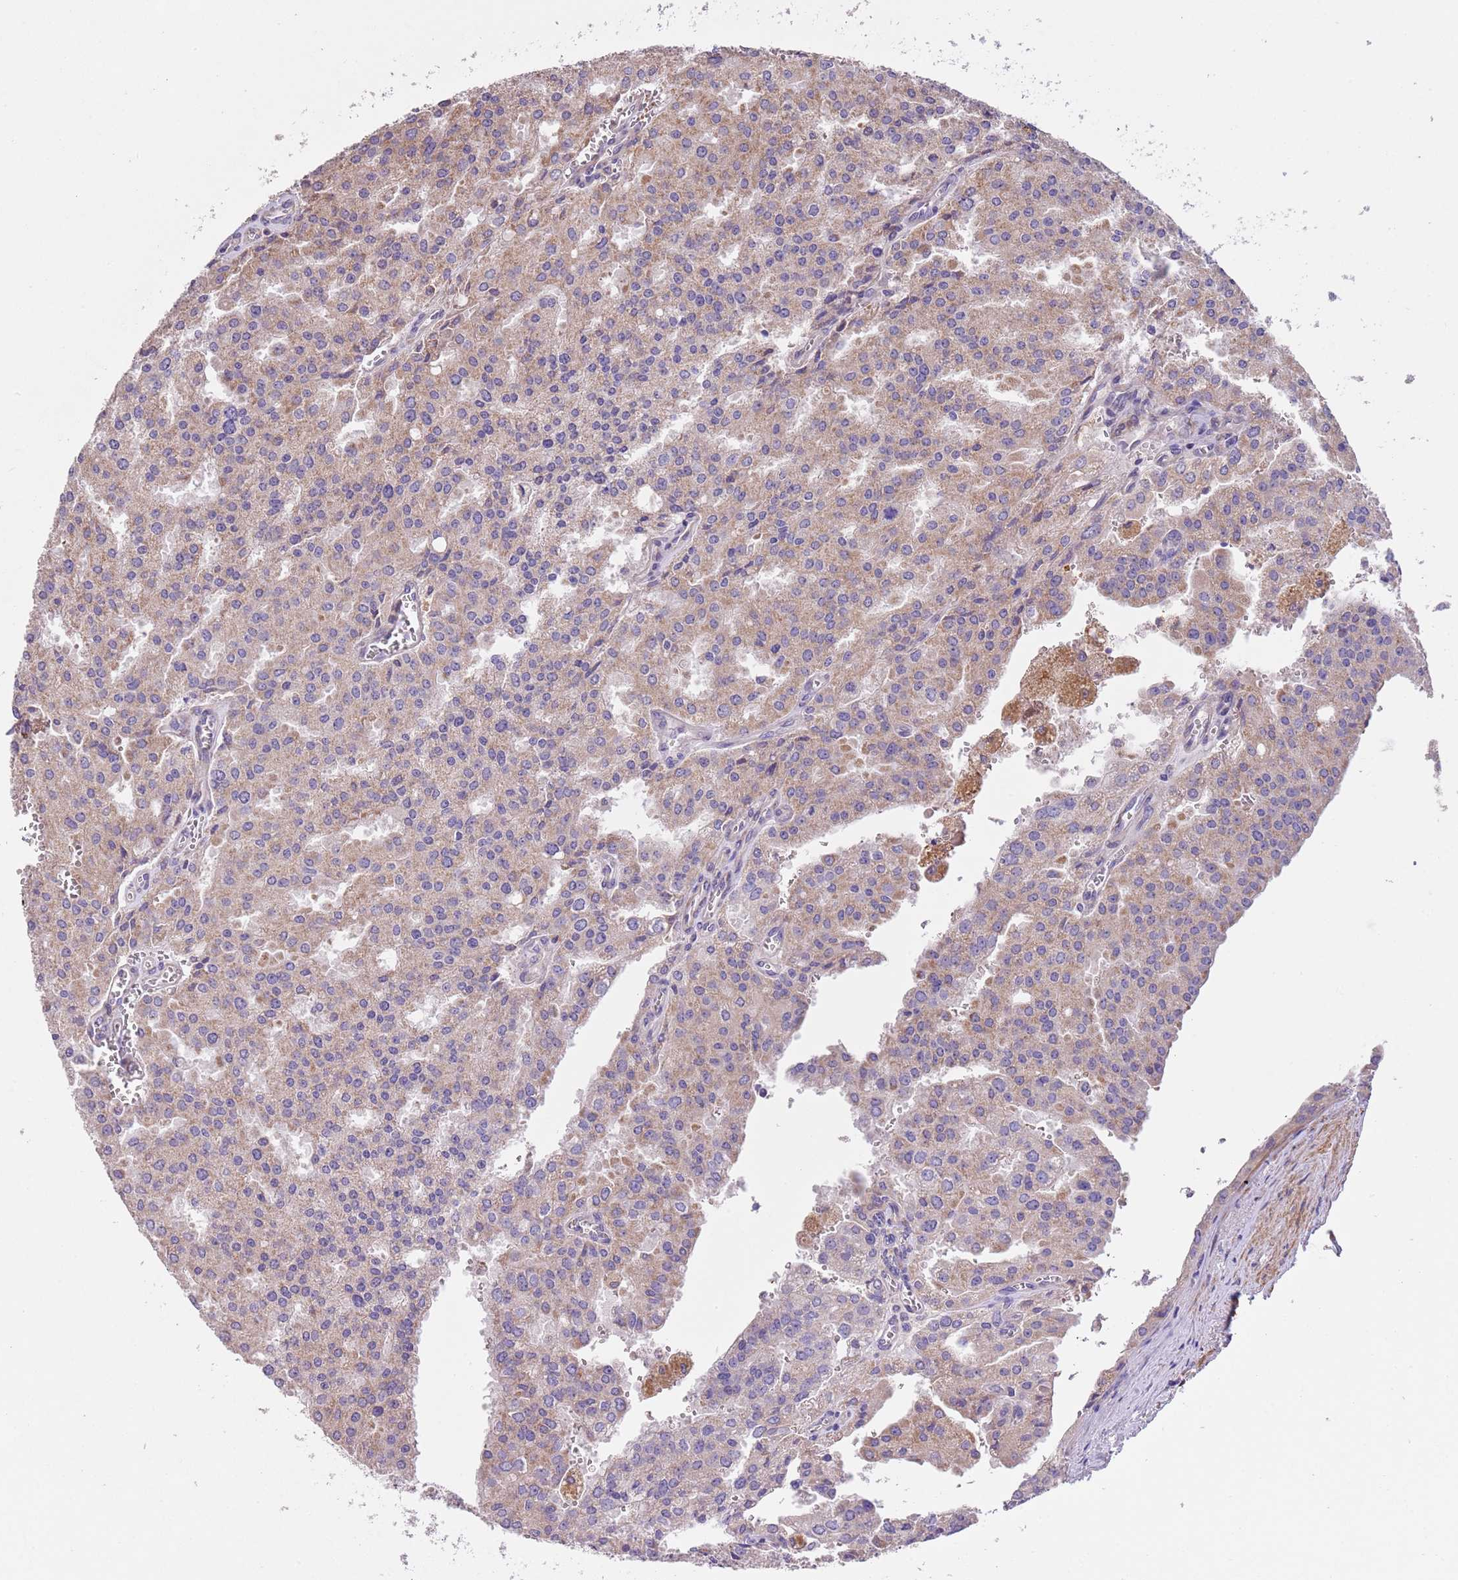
{"staining": {"intensity": "weak", "quantity": "25%-75%", "location": "cytoplasmic/membranous"}, "tissue": "prostate cancer", "cell_type": "Tumor cells", "image_type": "cancer", "snomed": [{"axis": "morphology", "description": "Adenocarcinoma, High grade"}, {"axis": "topography", "description": "Prostate"}], "caption": "This is an image of immunohistochemistry staining of prostate high-grade adenocarcinoma, which shows weak staining in the cytoplasmic/membranous of tumor cells.", "gene": "PIGA", "patient": {"sex": "male", "age": 68}}